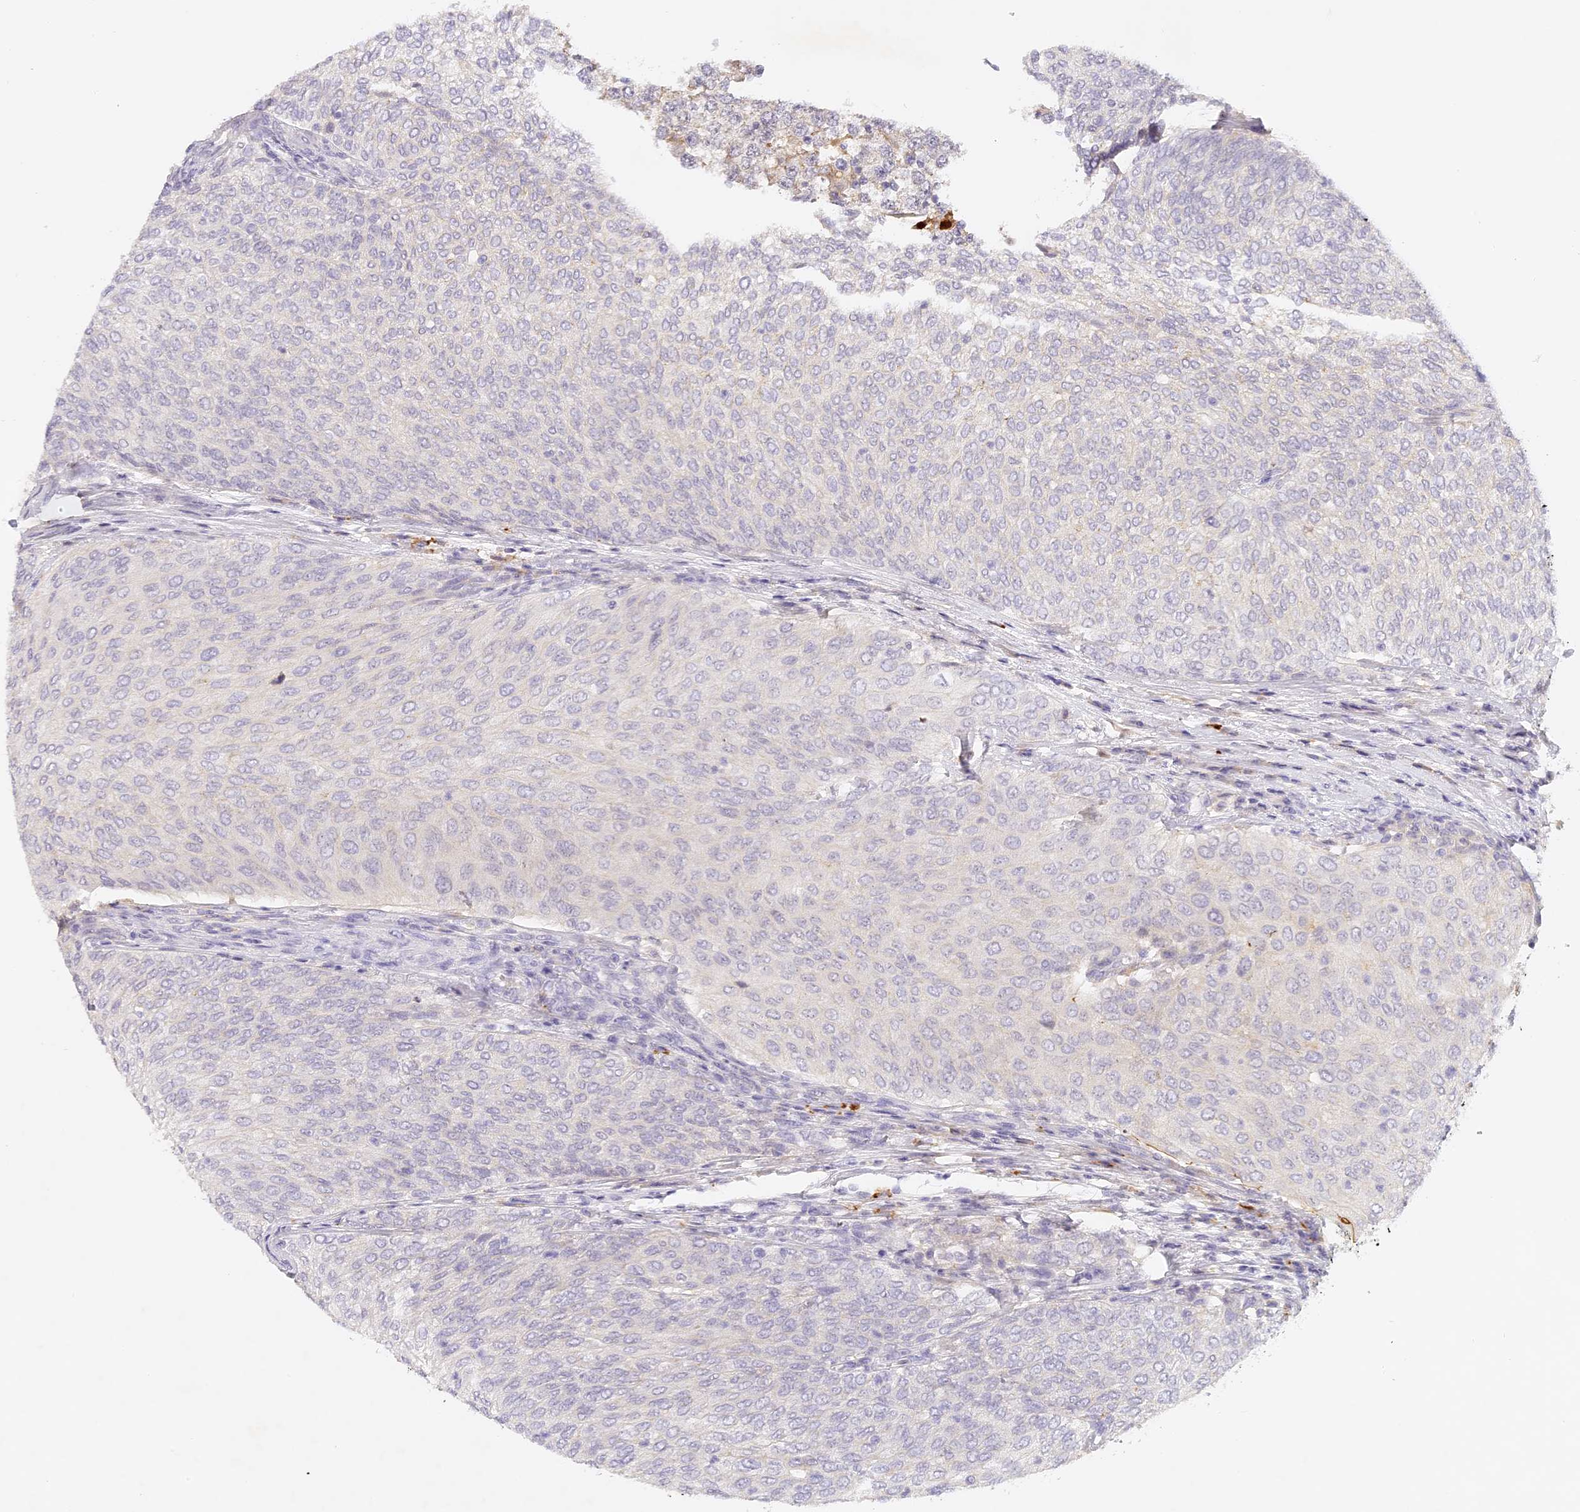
{"staining": {"intensity": "negative", "quantity": "none", "location": "none"}, "tissue": "urothelial cancer", "cell_type": "Tumor cells", "image_type": "cancer", "snomed": [{"axis": "morphology", "description": "Urothelial carcinoma, Low grade"}, {"axis": "topography", "description": "Urinary bladder"}], "caption": "Immunohistochemistry (IHC) micrograph of human low-grade urothelial carcinoma stained for a protein (brown), which displays no positivity in tumor cells.", "gene": "ELL3", "patient": {"sex": "female", "age": 79}}